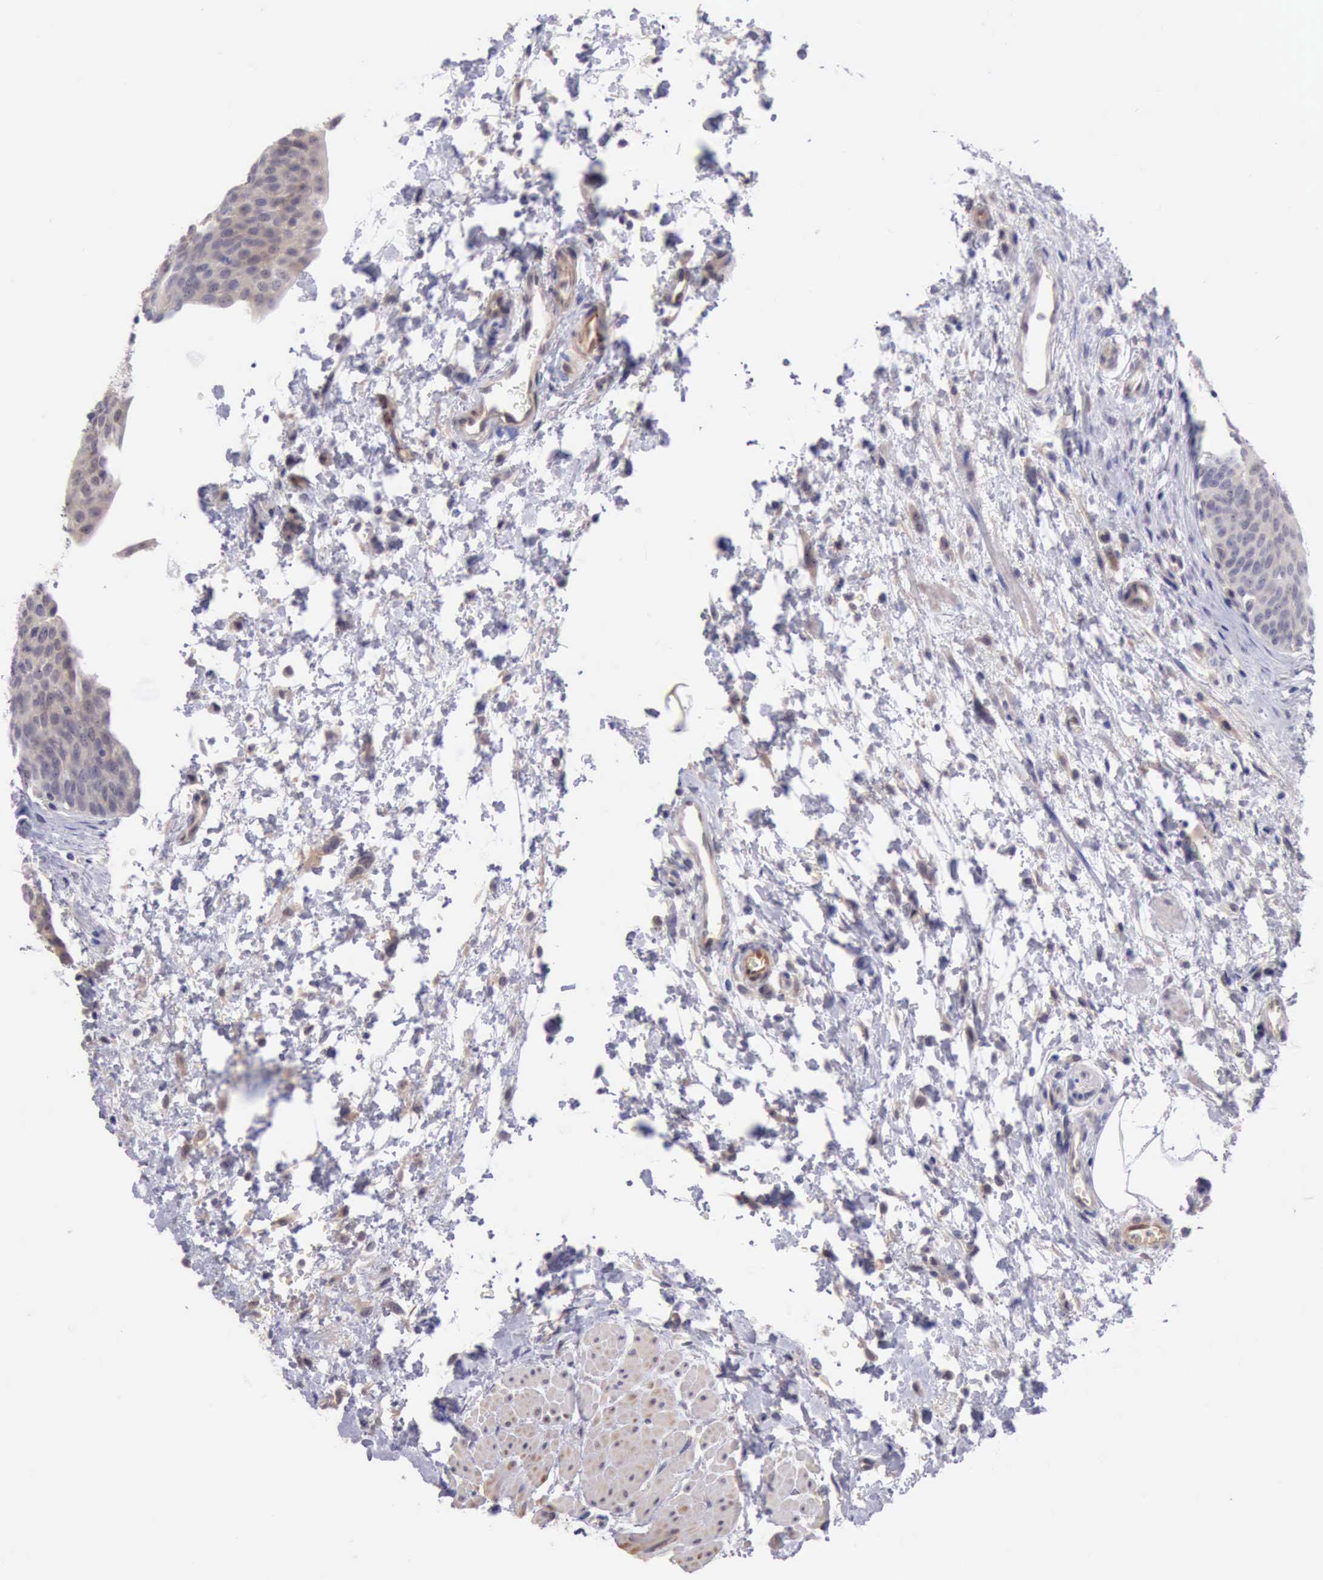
{"staining": {"intensity": "weak", "quantity": ">75%", "location": "cytoplasmic/membranous"}, "tissue": "urinary bladder", "cell_type": "Urothelial cells", "image_type": "normal", "snomed": [{"axis": "morphology", "description": "Normal tissue, NOS"}, {"axis": "topography", "description": "Smooth muscle"}, {"axis": "topography", "description": "Urinary bladder"}], "caption": "Urinary bladder was stained to show a protein in brown. There is low levels of weak cytoplasmic/membranous staining in approximately >75% of urothelial cells. Using DAB (3,3'-diaminobenzidine) (brown) and hematoxylin (blue) stains, captured at high magnification using brightfield microscopy.", "gene": "DNAJB7", "patient": {"sex": "male", "age": 35}}